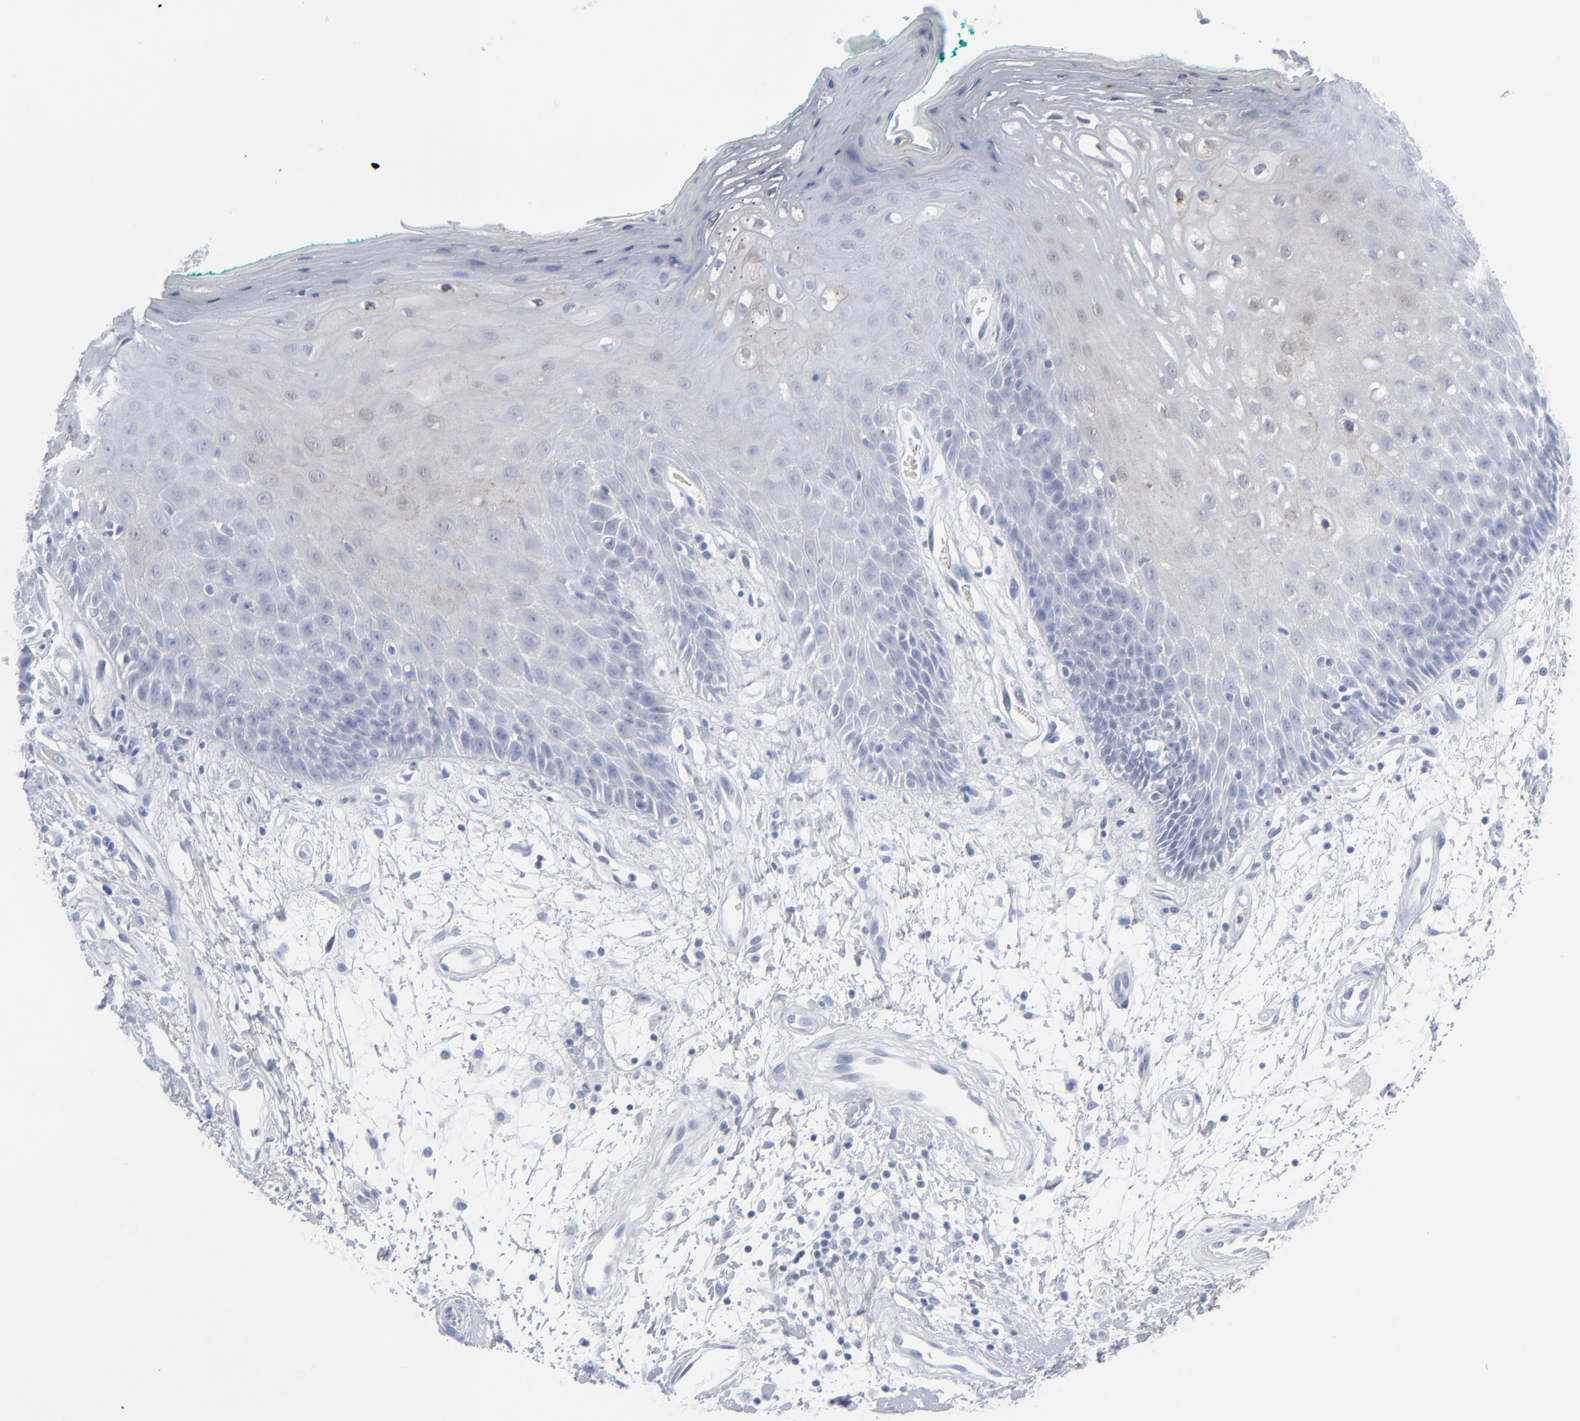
{"staining": {"intensity": "strong", "quantity": "<25%", "location": "cytoplasmic/membranous,nuclear"}, "tissue": "oral mucosa", "cell_type": "Squamous epithelial cells", "image_type": "normal", "snomed": [{"axis": "morphology", "description": "Normal tissue, NOS"}, {"axis": "morphology", "description": "Squamous cell carcinoma, NOS"}, {"axis": "topography", "description": "Skeletal muscle"}, {"axis": "topography", "description": "Oral tissue"}, {"axis": "topography", "description": "Head-Neck"}], "caption": "Protein expression analysis of unremarkable oral mucosa reveals strong cytoplasmic/membranous,nuclear expression in about <25% of squamous epithelial cells.", "gene": "MSLN", "patient": {"sex": "female", "age": 84}}